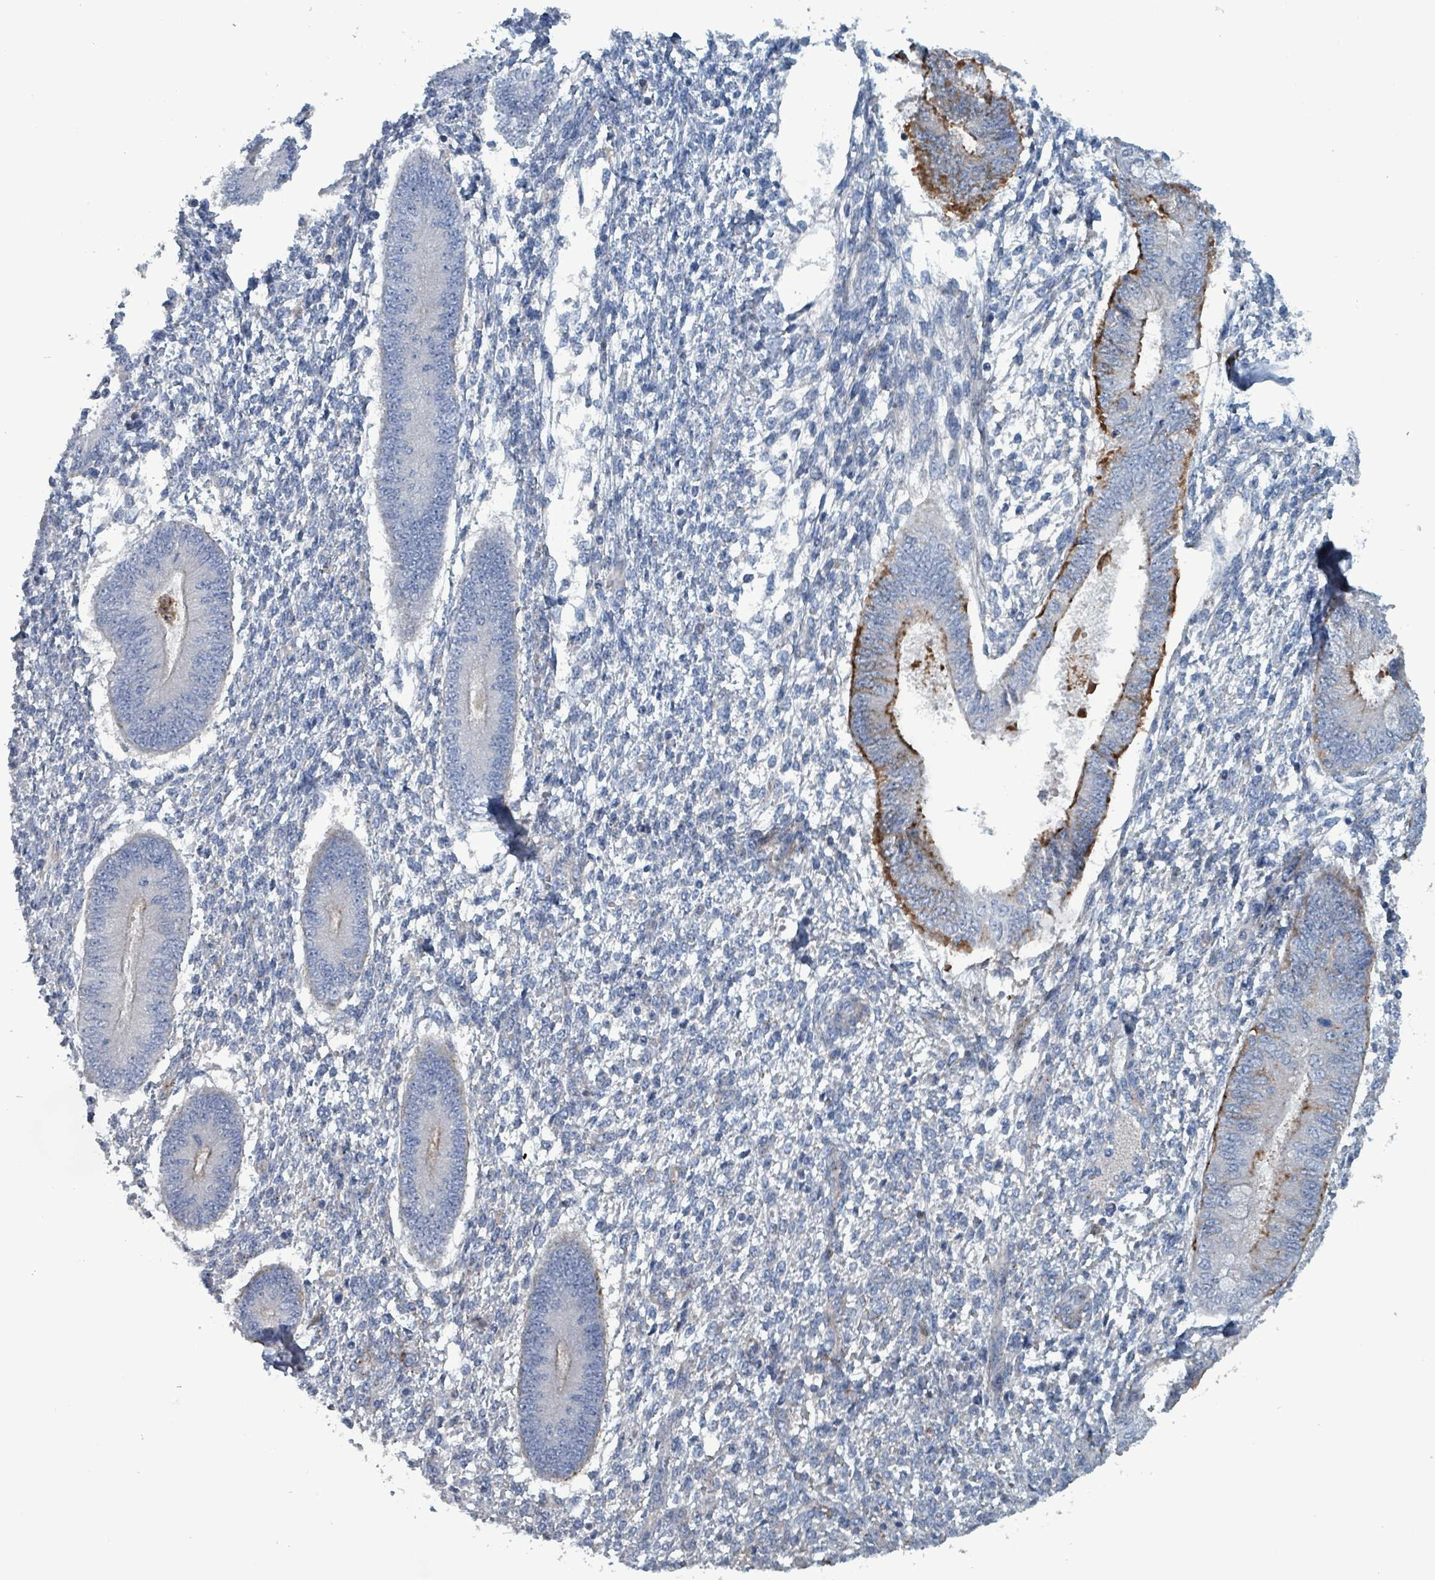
{"staining": {"intensity": "negative", "quantity": "none", "location": "none"}, "tissue": "endometrium", "cell_type": "Cells in endometrial stroma", "image_type": "normal", "snomed": [{"axis": "morphology", "description": "Normal tissue, NOS"}, {"axis": "topography", "description": "Endometrium"}], "caption": "This image is of unremarkable endometrium stained with IHC to label a protein in brown with the nuclei are counter-stained blue. There is no staining in cells in endometrial stroma. (DAB immunohistochemistry (IHC) with hematoxylin counter stain).", "gene": "TAAR5", "patient": {"sex": "female", "age": 49}}